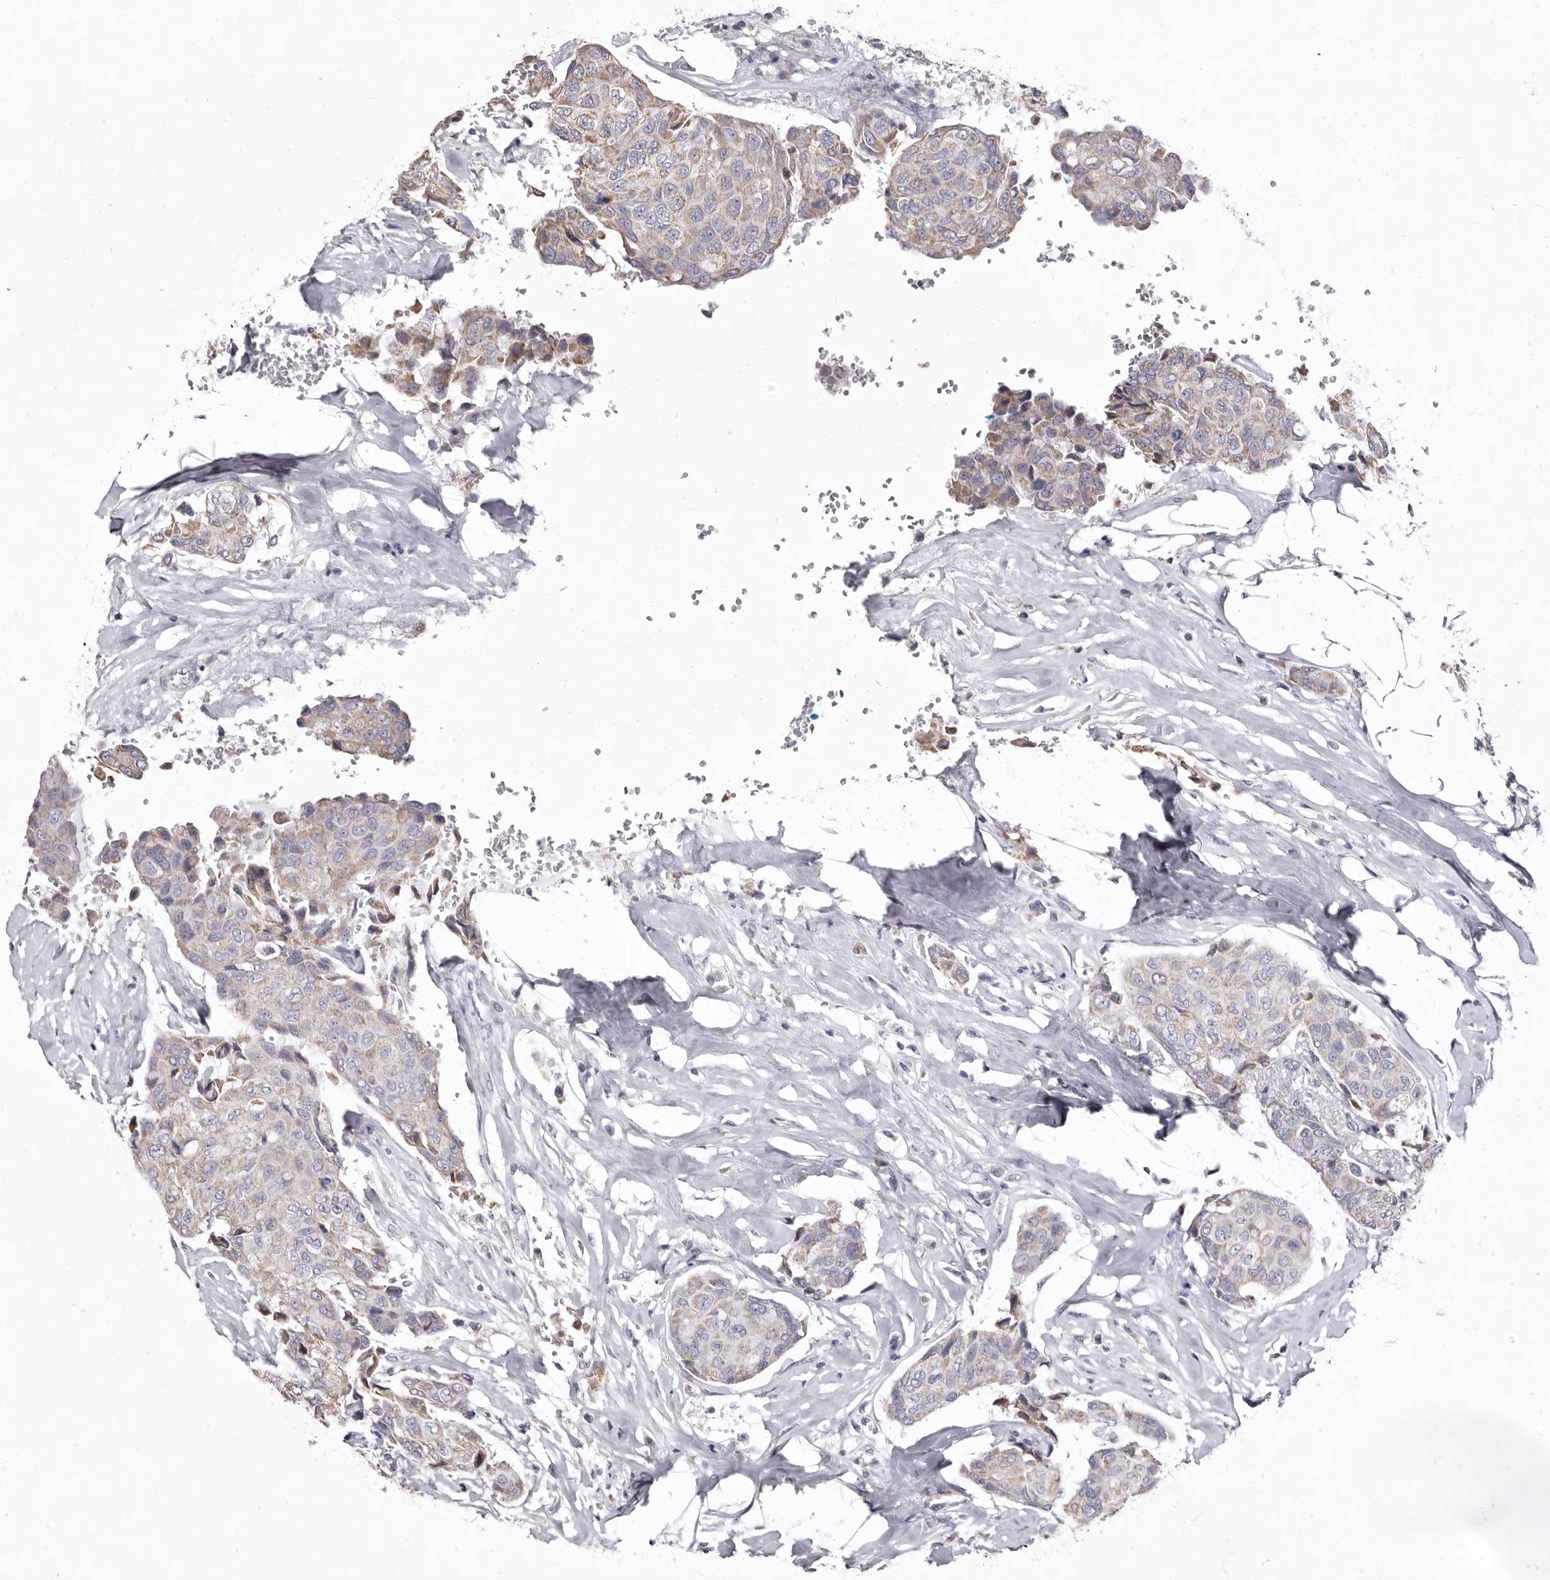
{"staining": {"intensity": "weak", "quantity": ">75%", "location": "cytoplasmic/membranous"}, "tissue": "breast cancer", "cell_type": "Tumor cells", "image_type": "cancer", "snomed": [{"axis": "morphology", "description": "Duct carcinoma"}, {"axis": "topography", "description": "Breast"}], "caption": "A high-resolution photomicrograph shows immunohistochemistry staining of breast cancer, which demonstrates weak cytoplasmic/membranous expression in approximately >75% of tumor cells.", "gene": "CYP2E1", "patient": {"sex": "female", "age": 80}}